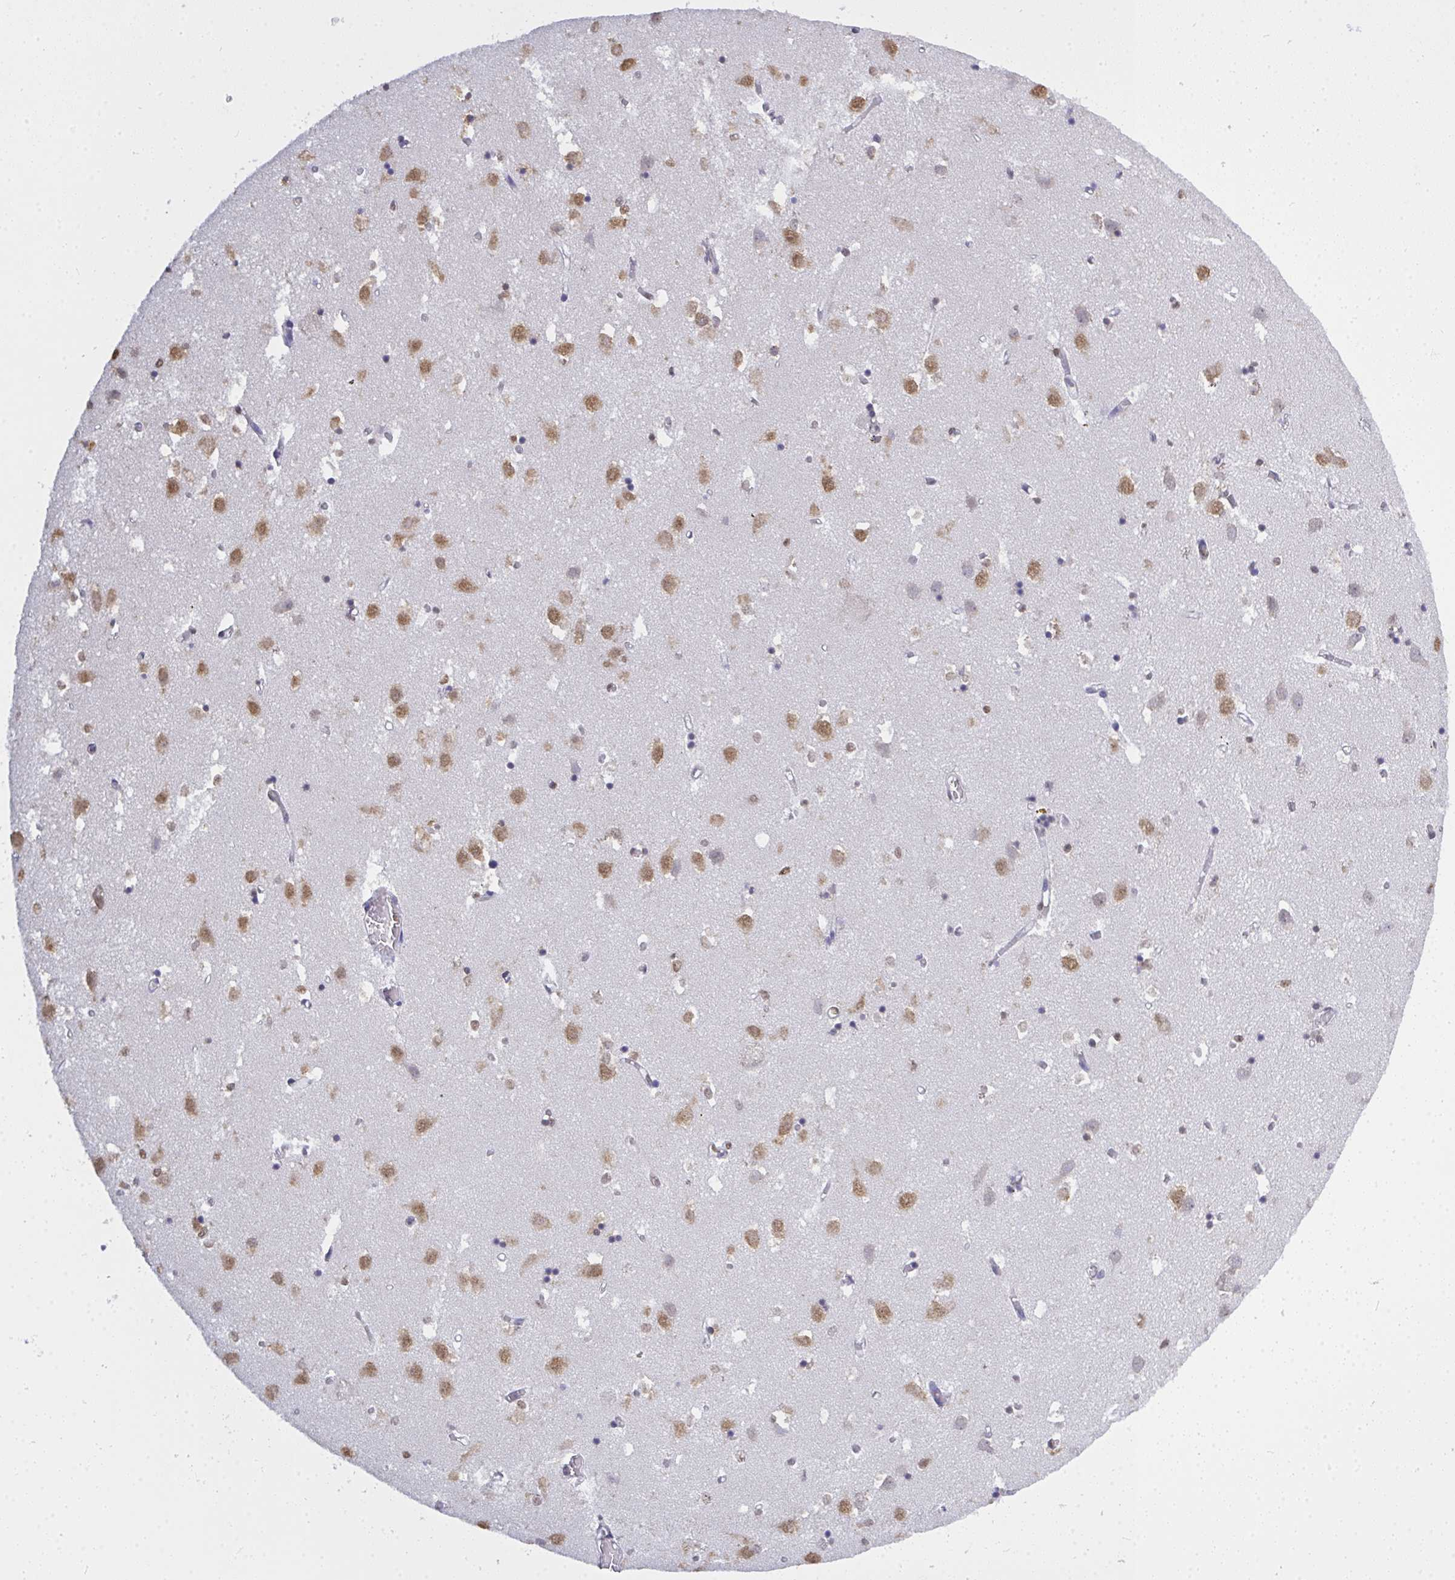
{"staining": {"intensity": "moderate", "quantity": "<25%", "location": "nuclear"}, "tissue": "caudate", "cell_type": "Glial cells", "image_type": "normal", "snomed": [{"axis": "morphology", "description": "Normal tissue, NOS"}, {"axis": "topography", "description": "Lateral ventricle wall"}], "caption": "An immunohistochemistry (IHC) micrograph of unremarkable tissue is shown. Protein staining in brown shows moderate nuclear positivity in caudate within glial cells. (DAB (3,3'-diaminobenzidine) = brown stain, brightfield microscopy at high magnification).", "gene": "SEMA6B", "patient": {"sex": "male", "age": 70}}